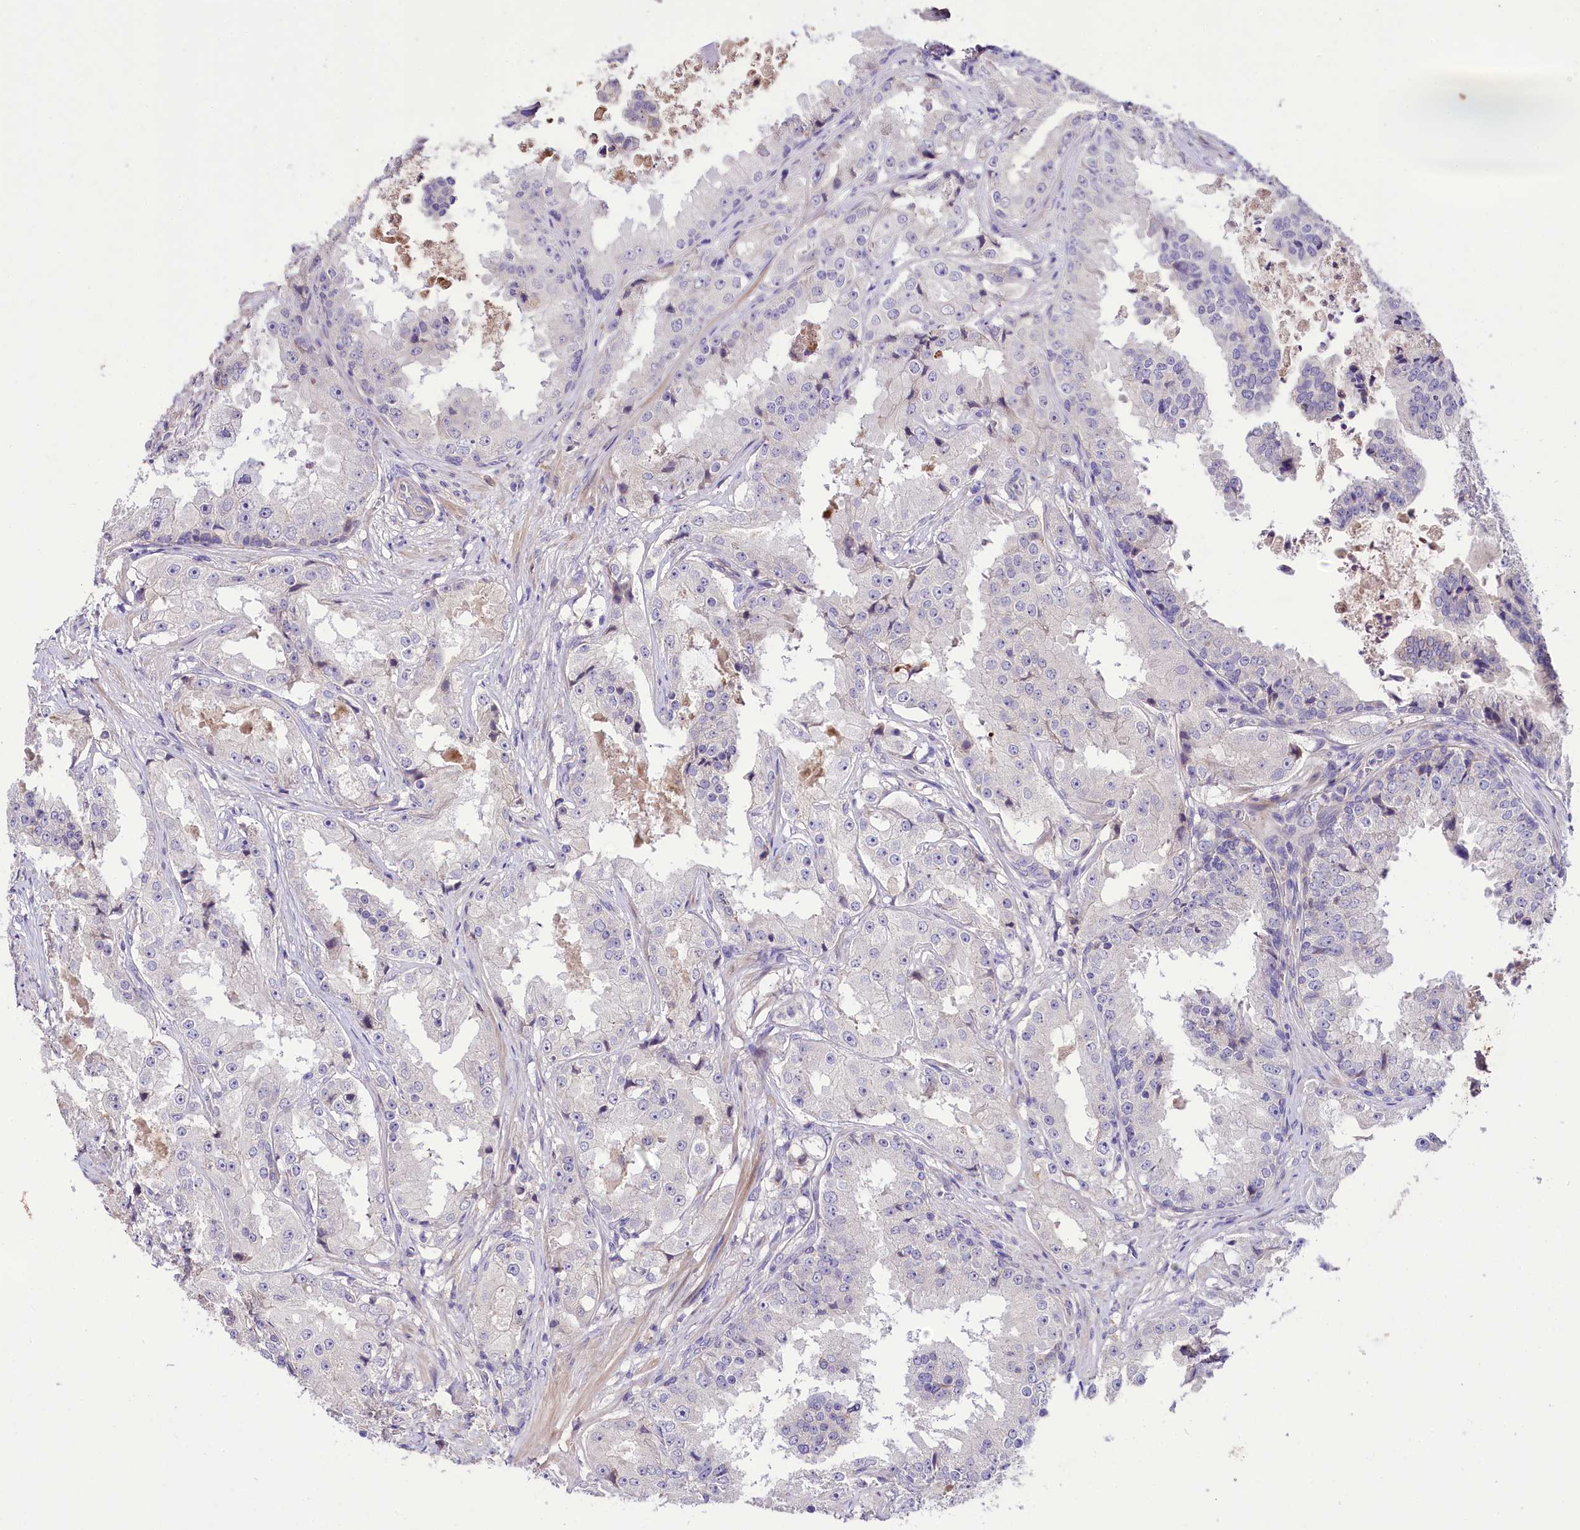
{"staining": {"intensity": "negative", "quantity": "none", "location": "none"}, "tissue": "prostate cancer", "cell_type": "Tumor cells", "image_type": "cancer", "snomed": [{"axis": "morphology", "description": "Adenocarcinoma, High grade"}, {"axis": "topography", "description": "Prostate"}], "caption": "This is an IHC histopathology image of prostate cancer (high-grade adenocarcinoma). There is no positivity in tumor cells.", "gene": "PPP1R32", "patient": {"sex": "male", "age": 73}}